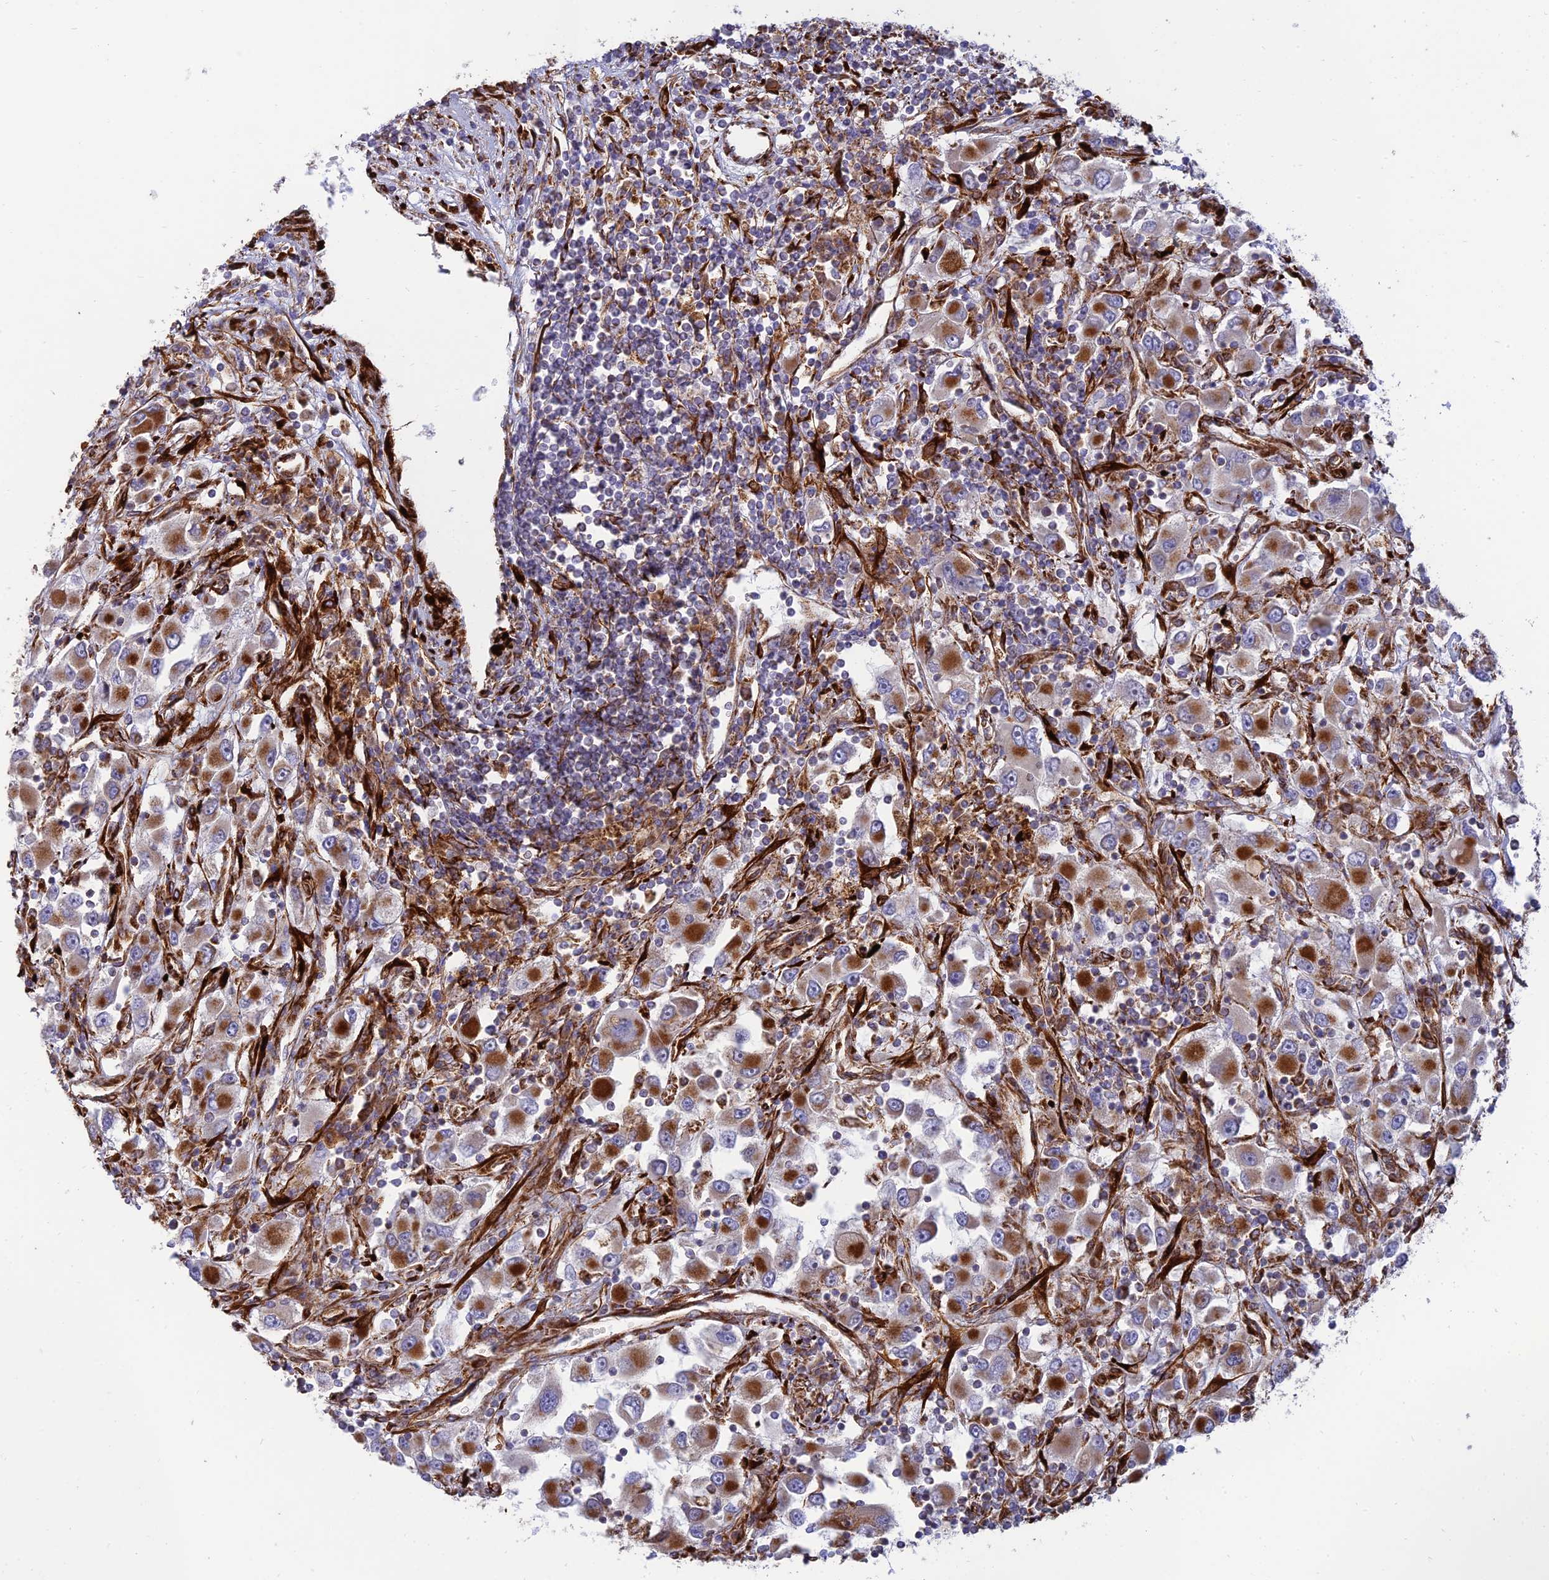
{"staining": {"intensity": "moderate", "quantity": ">75%", "location": "cytoplasmic/membranous"}, "tissue": "renal cancer", "cell_type": "Tumor cells", "image_type": "cancer", "snomed": [{"axis": "morphology", "description": "Adenocarcinoma, NOS"}, {"axis": "topography", "description": "Kidney"}], "caption": "Protein analysis of renal cancer (adenocarcinoma) tissue demonstrates moderate cytoplasmic/membranous staining in about >75% of tumor cells. (Brightfield microscopy of DAB IHC at high magnification).", "gene": "RCN3", "patient": {"sex": "female", "age": 52}}